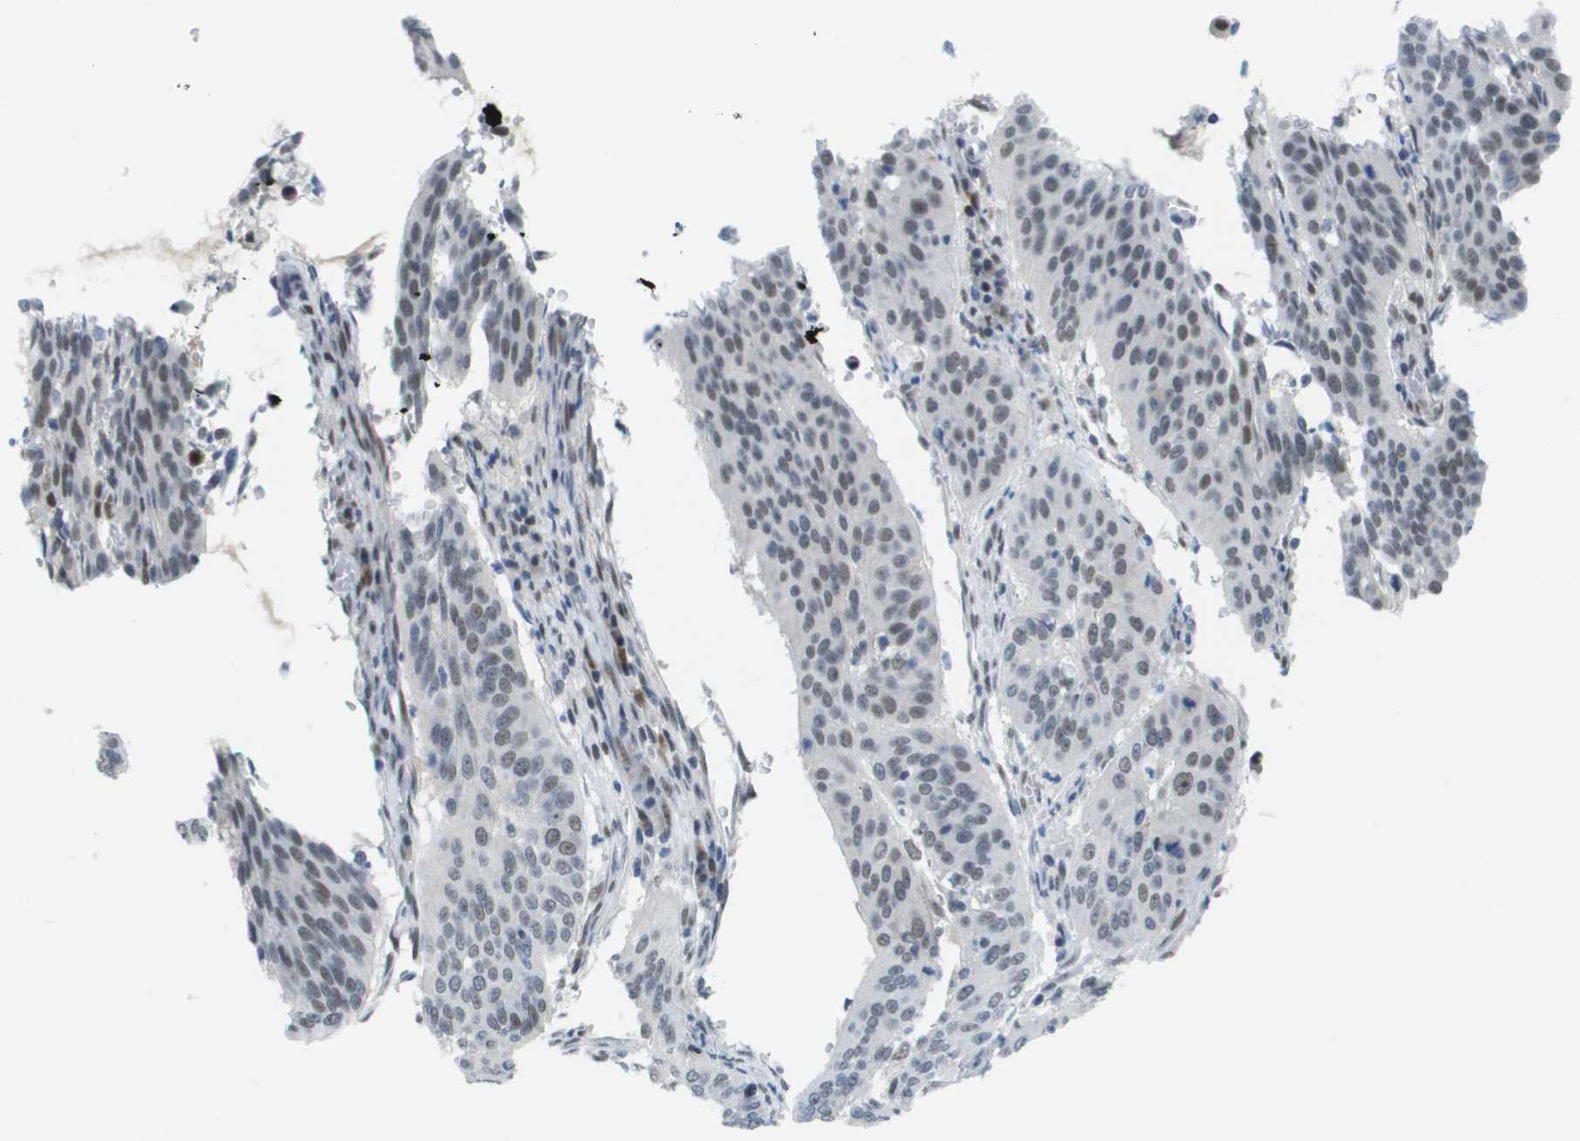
{"staining": {"intensity": "weak", "quantity": "25%-75%", "location": "nuclear"}, "tissue": "cervical cancer", "cell_type": "Tumor cells", "image_type": "cancer", "snomed": [{"axis": "morphology", "description": "Normal tissue, NOS"}, {"axis": "morphology", "description": "Squamous cell carcinoma, NOS"}, {"axis": "topography", "description": "Cervix"}], "caption": "About 25%-75% of tumor cells in squamous cell carcinoma (cervical) show weak nuclear protein positivity as visualized by brown immunohistochemical staining.", "gene": "TP53RK", "patient": {"sex": "female", "age": 39}}